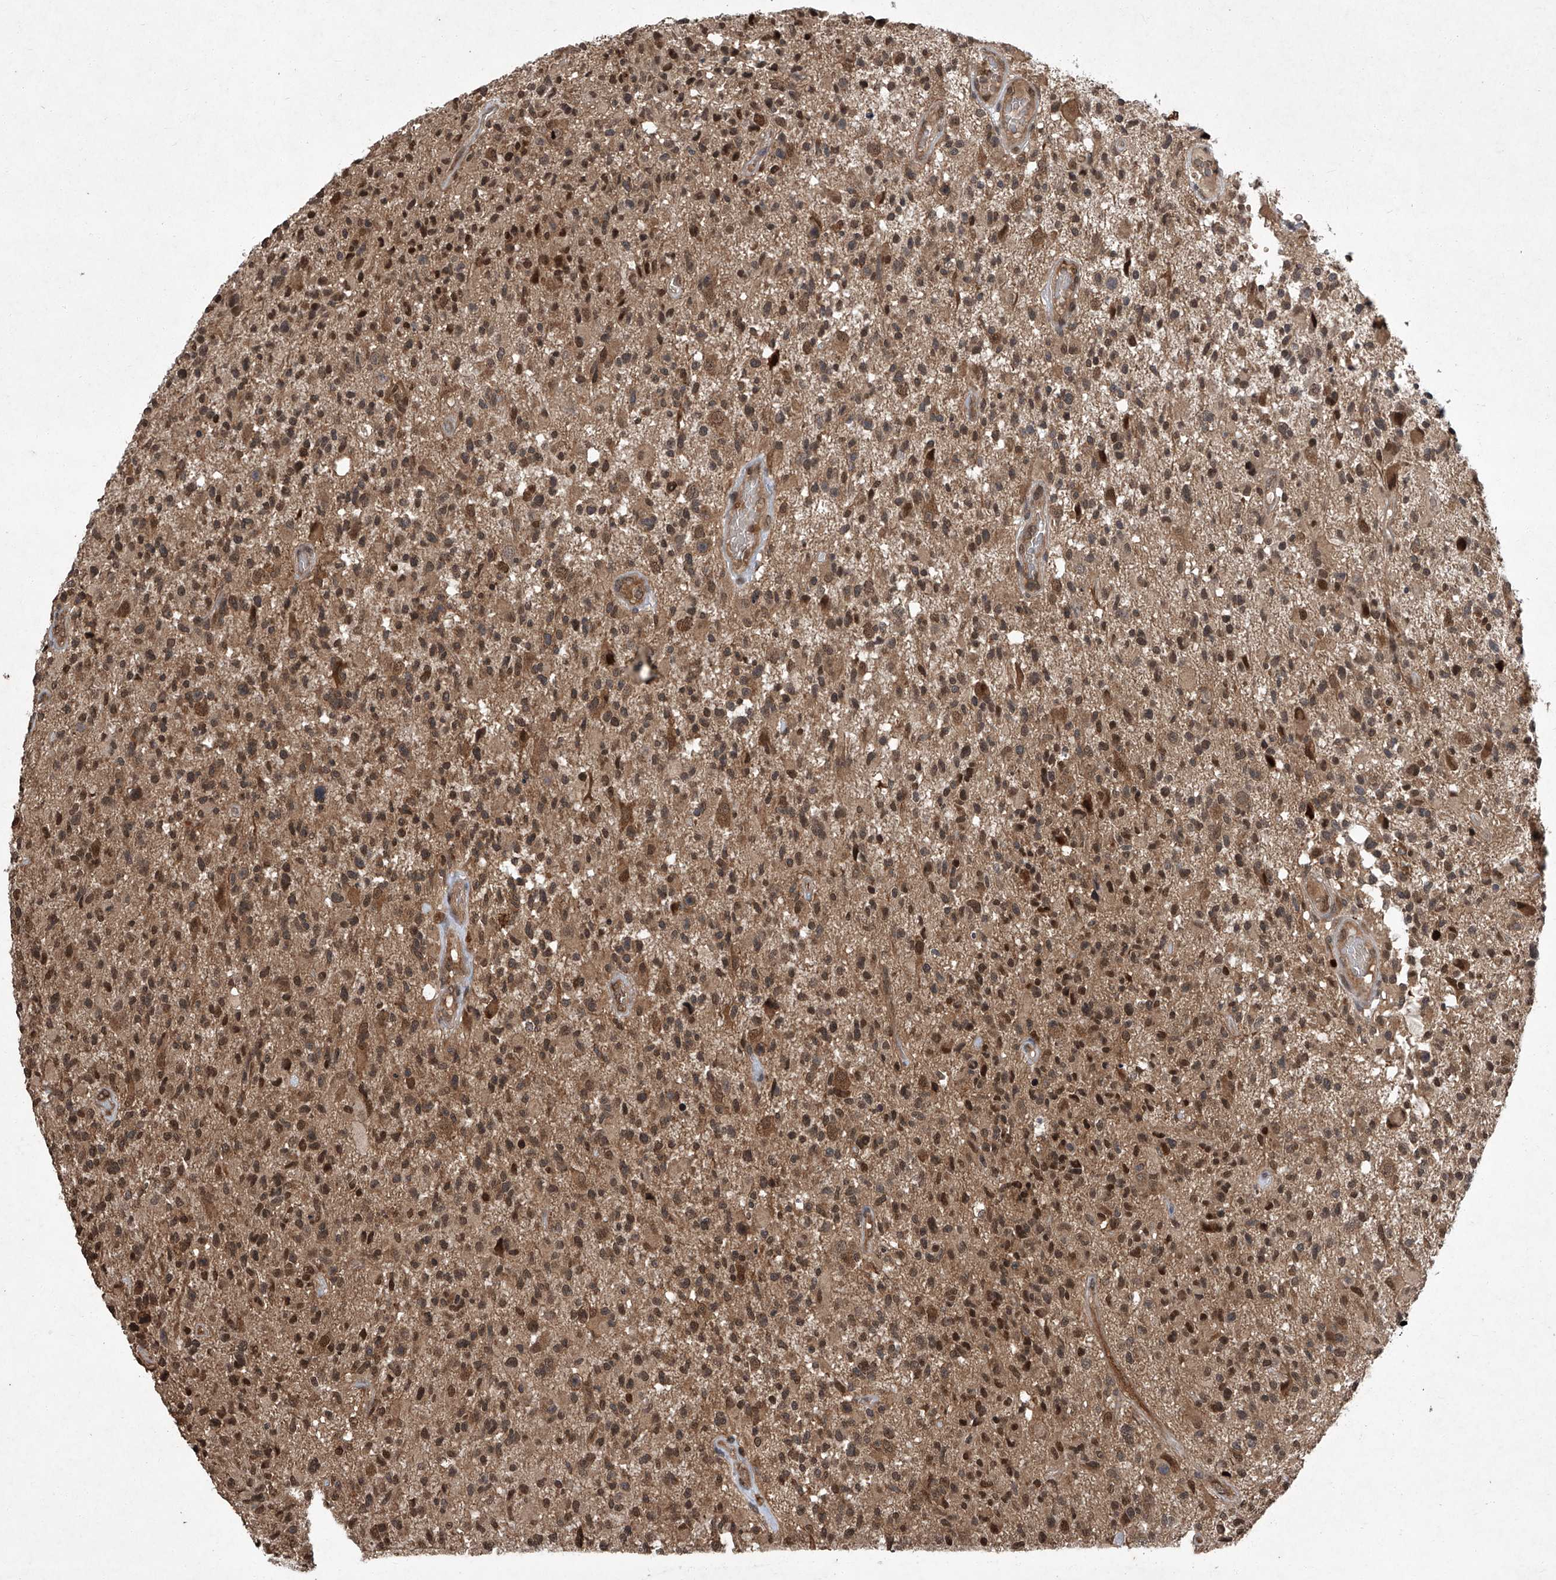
{"staining": {"intensity": "moderate", "quantity": ">75%", "location": "cytoplasmic/membranous,nuclear"}, "tissue": "glioma", "cell_type": "Tumor cells", "image_type": "cancer", "snomed": [{"axis": "morphology", "description": "Glioma, malignant, High grade"}, {"axis": "morphology", "description": "Glioblastoma, NOS"}, {"axis": "topography", "description": "Brain"}], "caption": "Glioma stained with a protein marker displays moderate staining in tumor cells.", "gene": "TSNAX", "patient": {"sex": "male", "age": 60}}